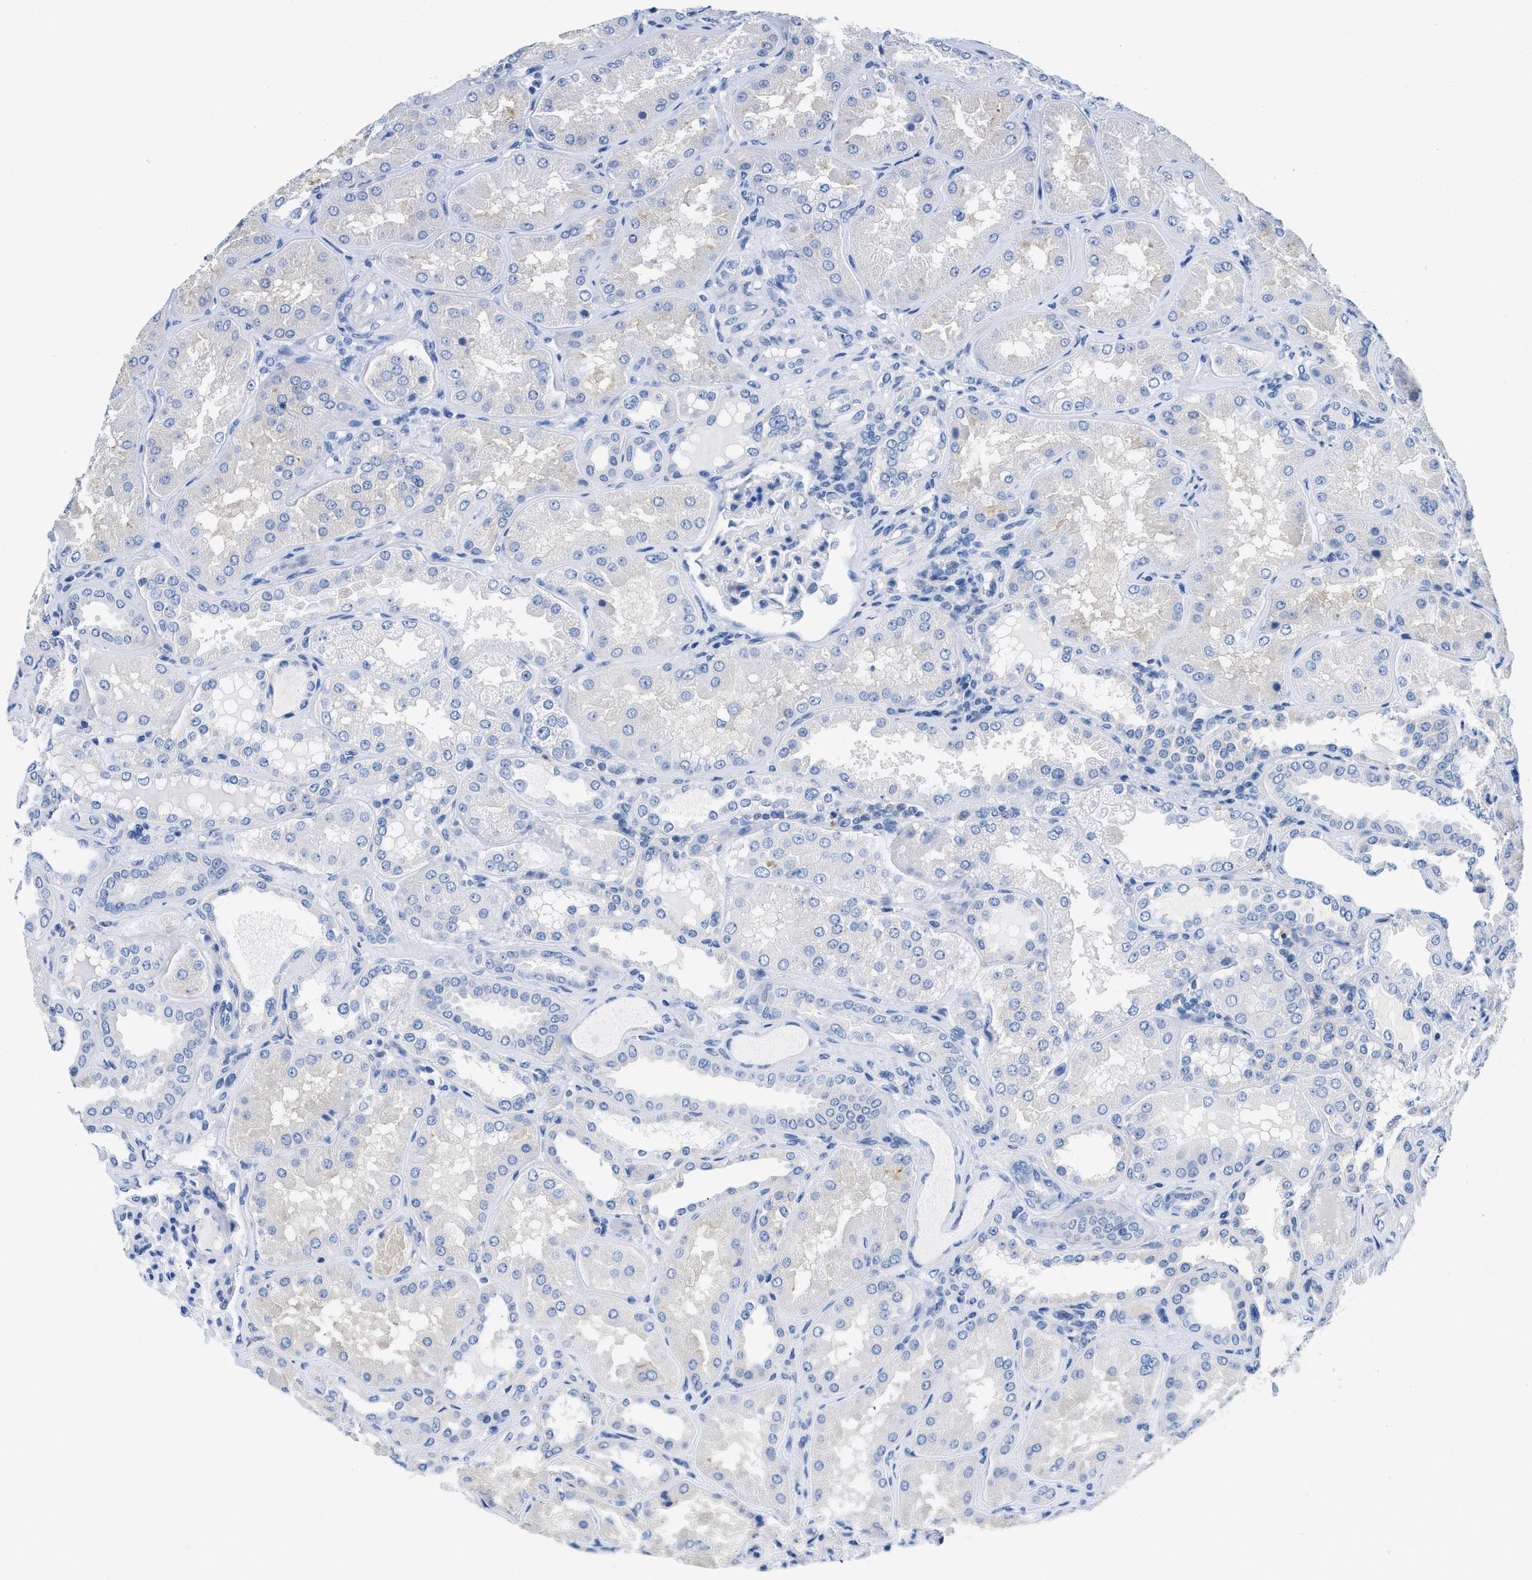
{"staining": {"intensity": "negative", "quantity": "none", "location": "none"}, "tissue": "kidney", "cell_type": "Cells in glomeruli", "image_type": "normal", "snomed": [{"axis": "morphology", "description": "Normal tissue, NOS"}, {"axis": "topography", "description": "Kidney"}], "caption": "Immunohistochemistry (IHC) histopathology image of benign kidney stained for a protein (brown), which reveals no staining in cells in glomeruli.", "gene": "NEB", "patient": {"sex": "female", "age": 56}}